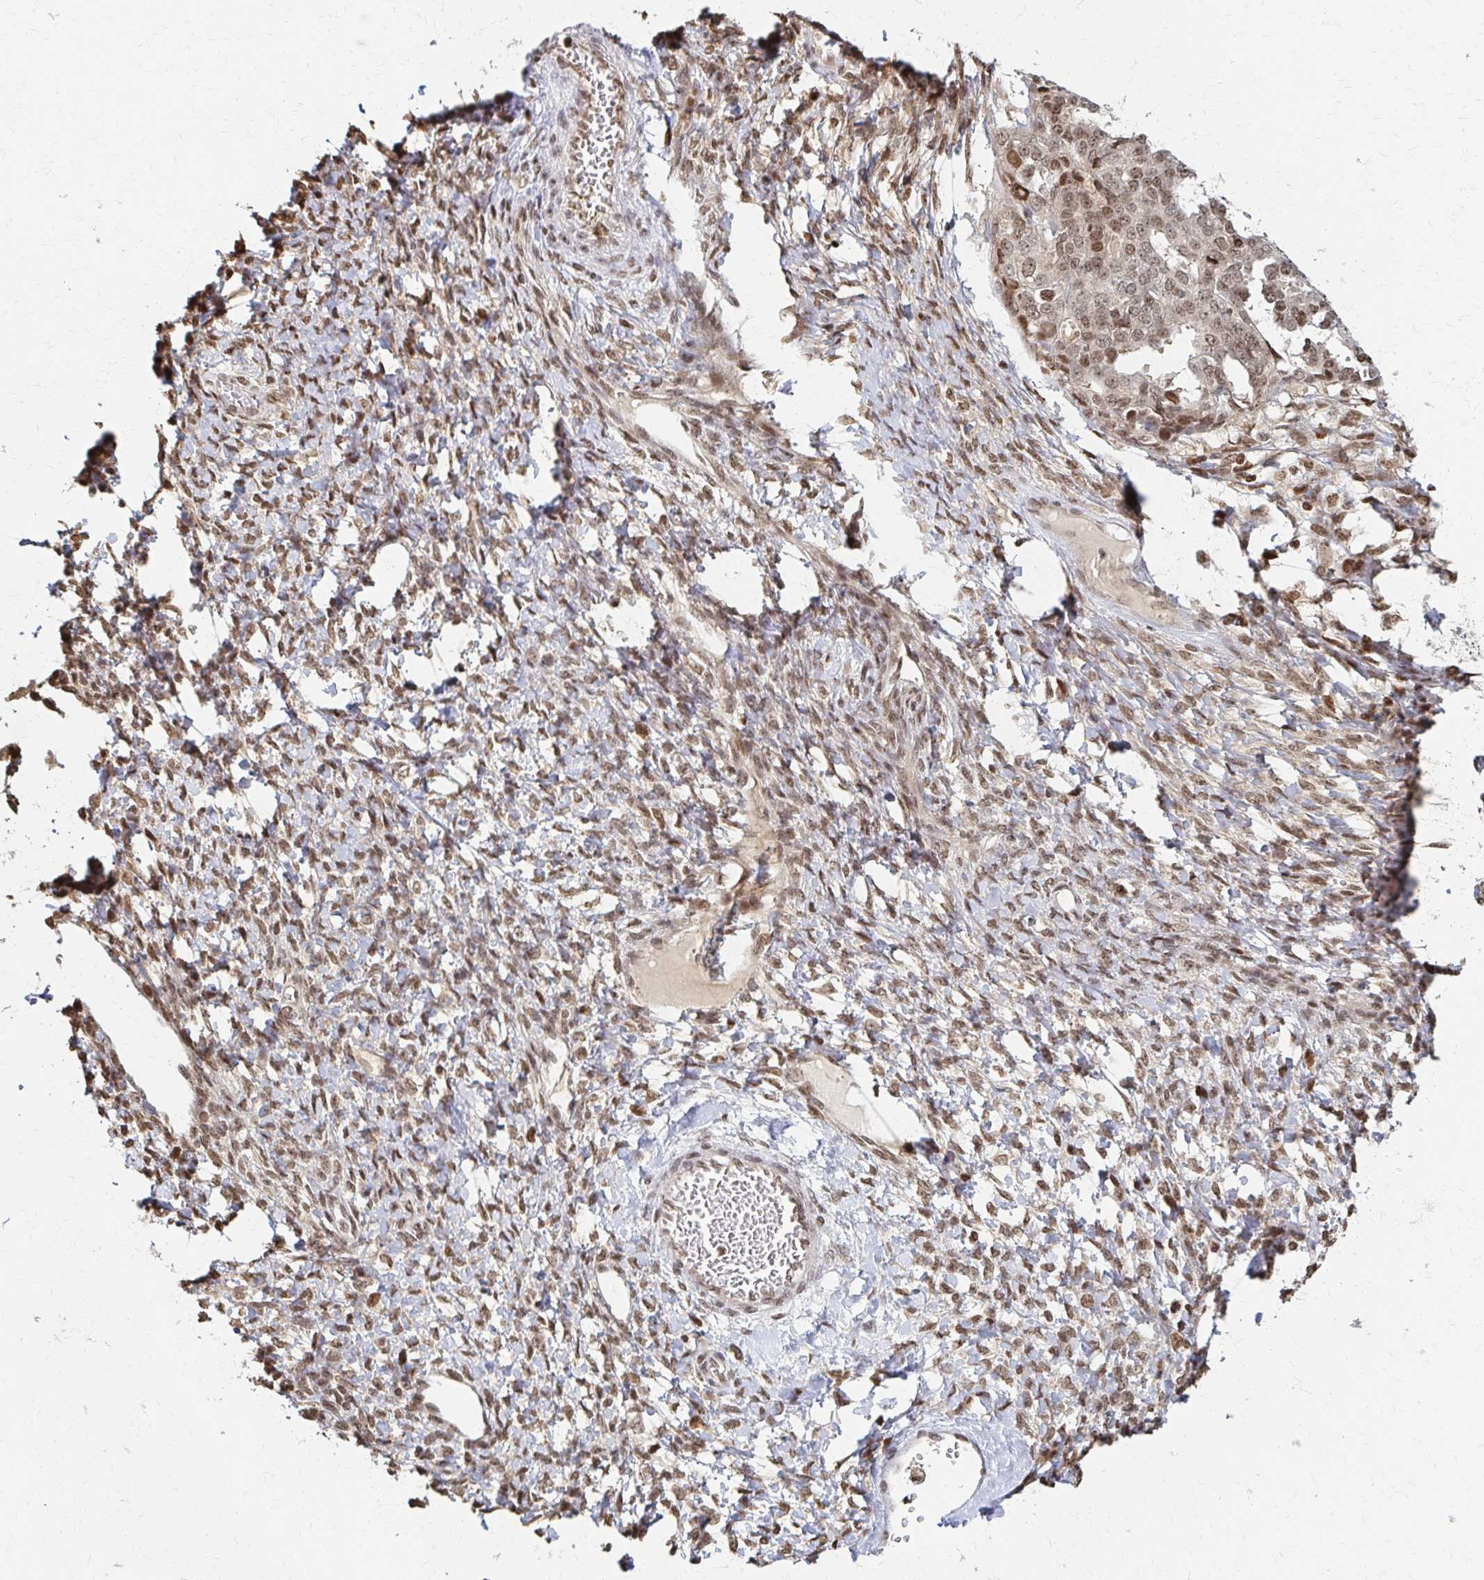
{"staining": {"intensity": "moderate", "quantity": ">75%", "location": "nuclear"}, "tissue": "ovarian cancer", "cell_type": "Tumor cells", "image_type": "cancer", "snomed": [{"axis": "morphology", "description": "Cystadenocarcinoma, serous, NOS"}, {"axis": "topography", "description": "Ovary"}], "caption": "A brown stain highlights moderate nuclear positivity of a protein in human ovarian cancer tumor cells.", "gene": "PSMD7", "patient": {"sex": "female", "age": 53}}